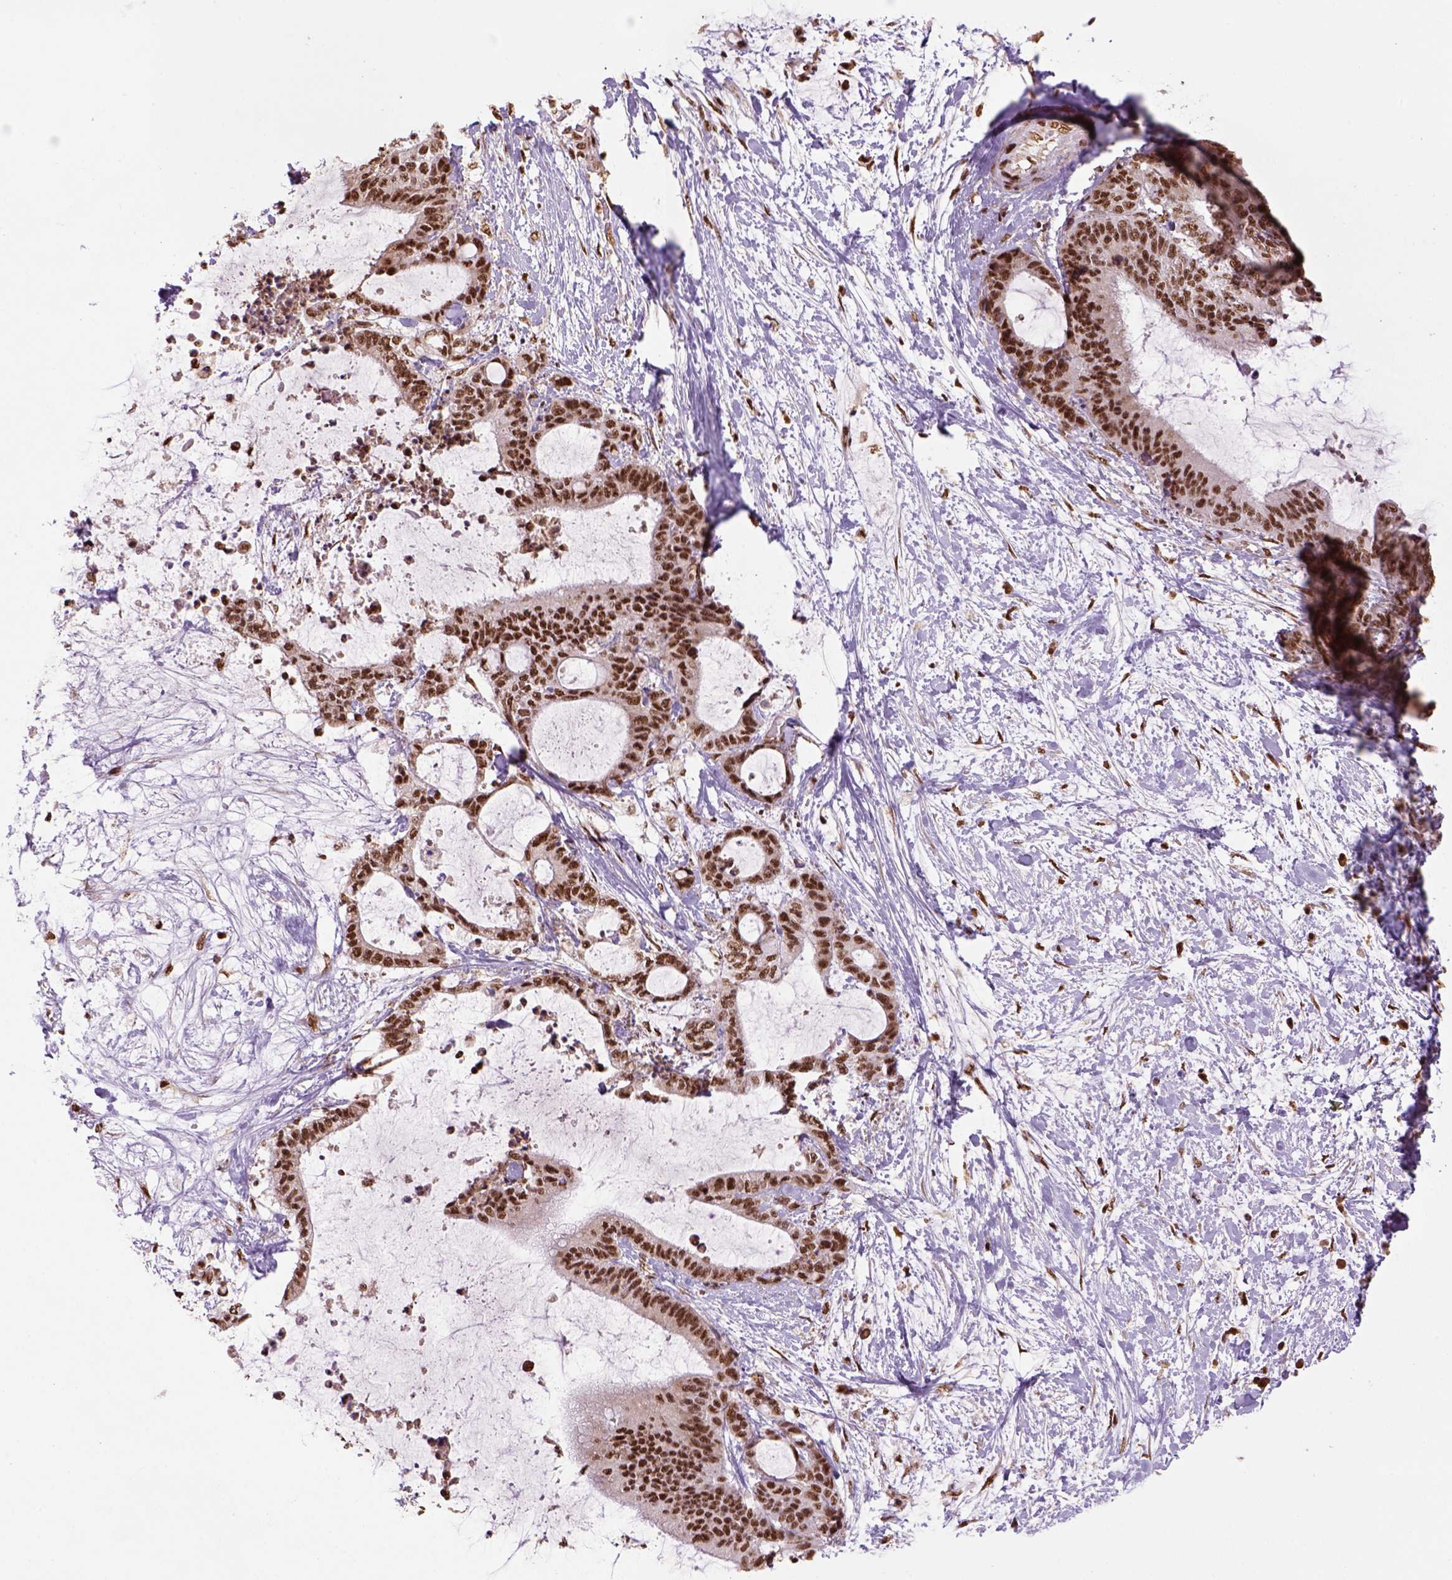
{"staining": {"intensity": "strong", "quantity": ">75%", "location": "nuclear"}, "tissue": "liver cancer", "cell_type": "Tumor cells", "image_type": "cancer", "snomed": [{"axis": "morphology", "description": "Cholangiocarcinoma"}, {"axis": "topography", "description": "Liver"}], "caption": "There is high levels of strong nuclear staining in tumor cells of cholangiocarcinoma (liver), as demonstrated by immunohistochemical staining (brown color).", "gene": "CCAR1", "patient": {"sex": "female", "age": 73}}